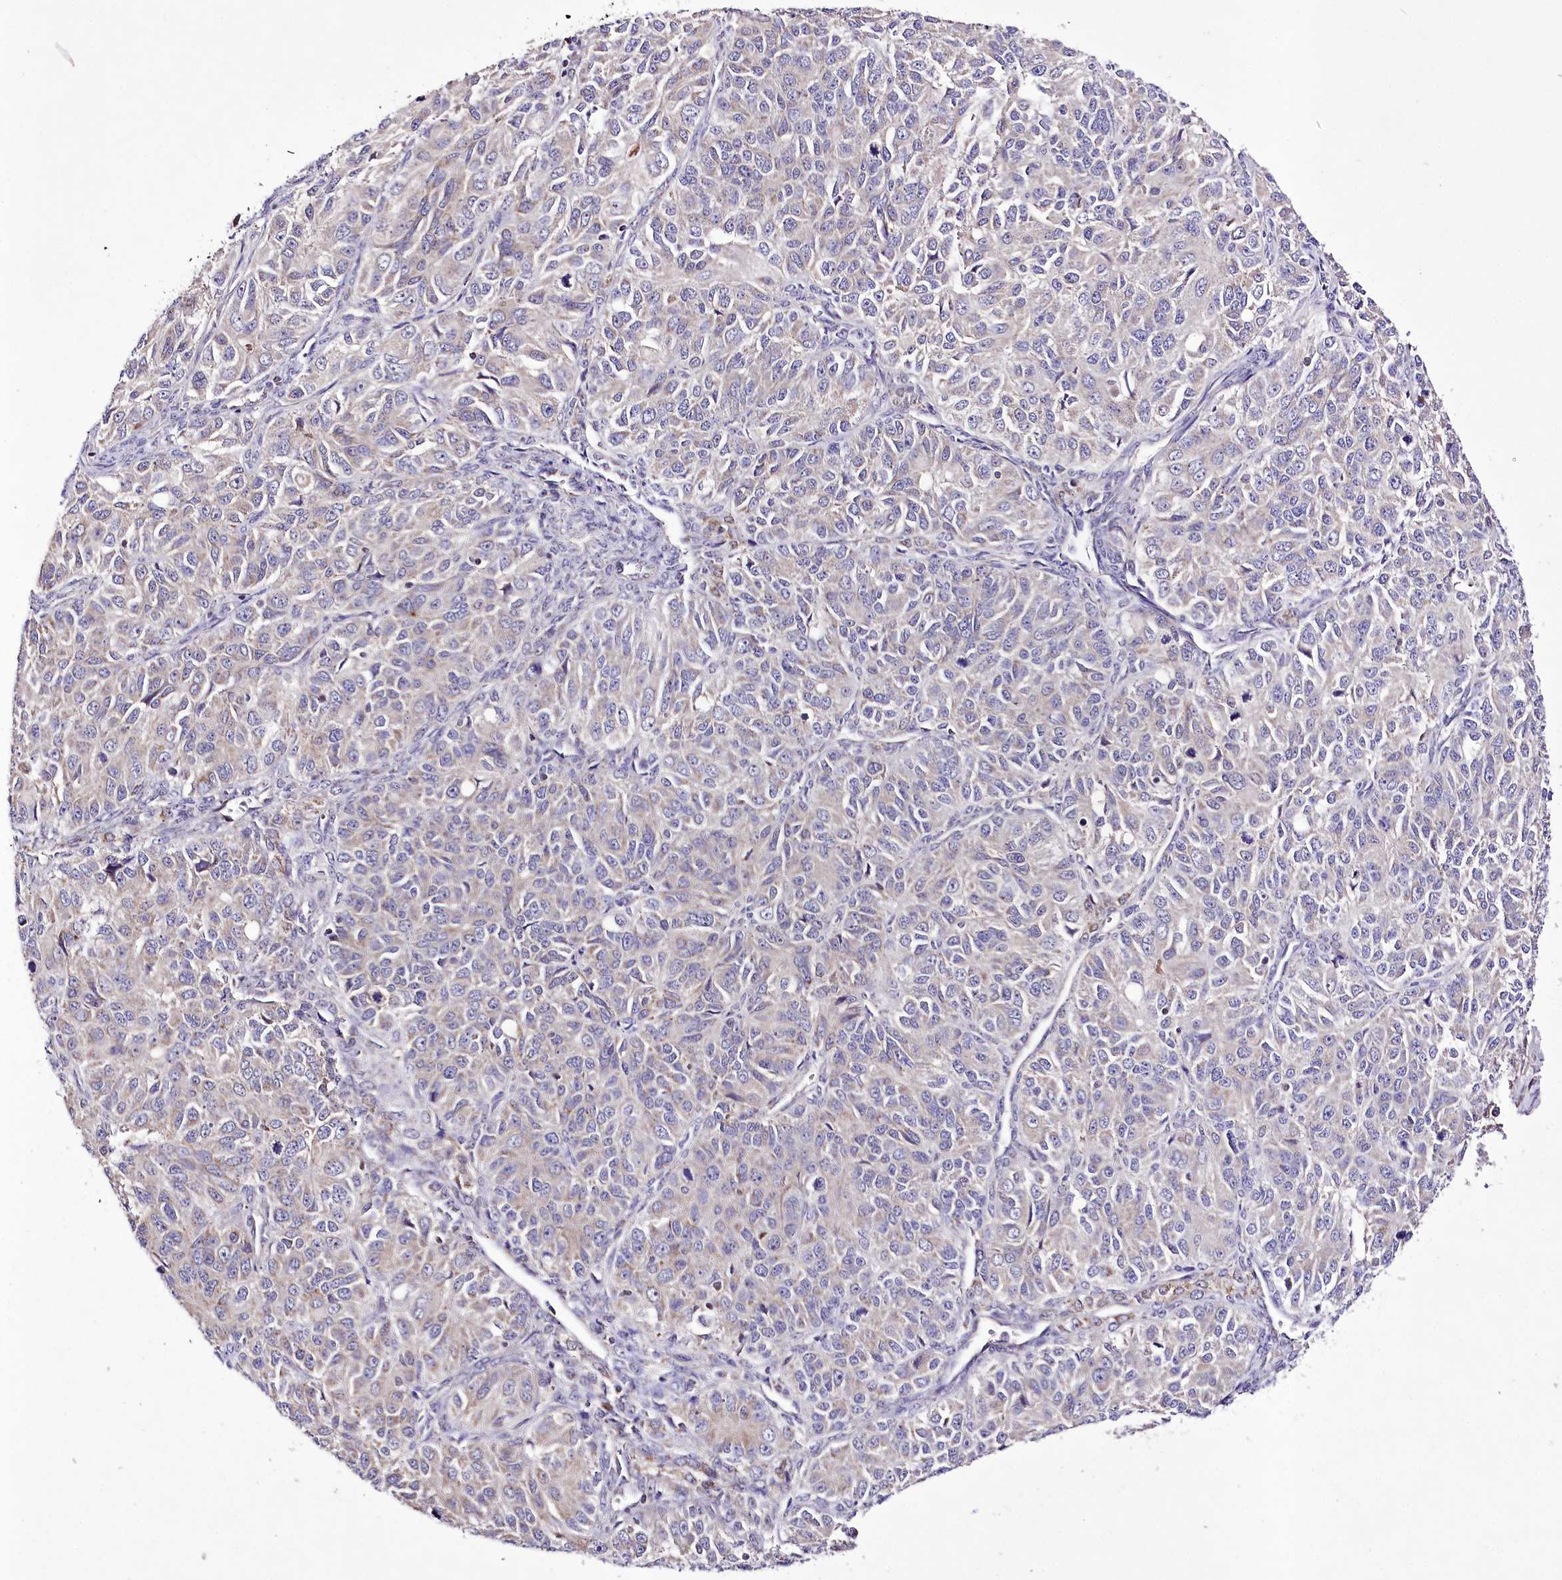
{"staining": {"intensity": "weak", "quantity": "<25%", "location": "cytoplasmic/membranous"}, "tissue": "ovarian cancer", "cell_type": "Tumor cells", "image_type": "cancer", "snomed": [{"axis": "morphology", "description": "Carcinoma, endometroid"}, {"axis": "topography", "description": "Ovary"}], "caption": "This is a micrograph of IHC staining of ovarian cancer (endometroid carcinoma), which shows no expression in tumor cells.", "gene": "ATE1", "patient": {"sex": "female", "age": 51}}